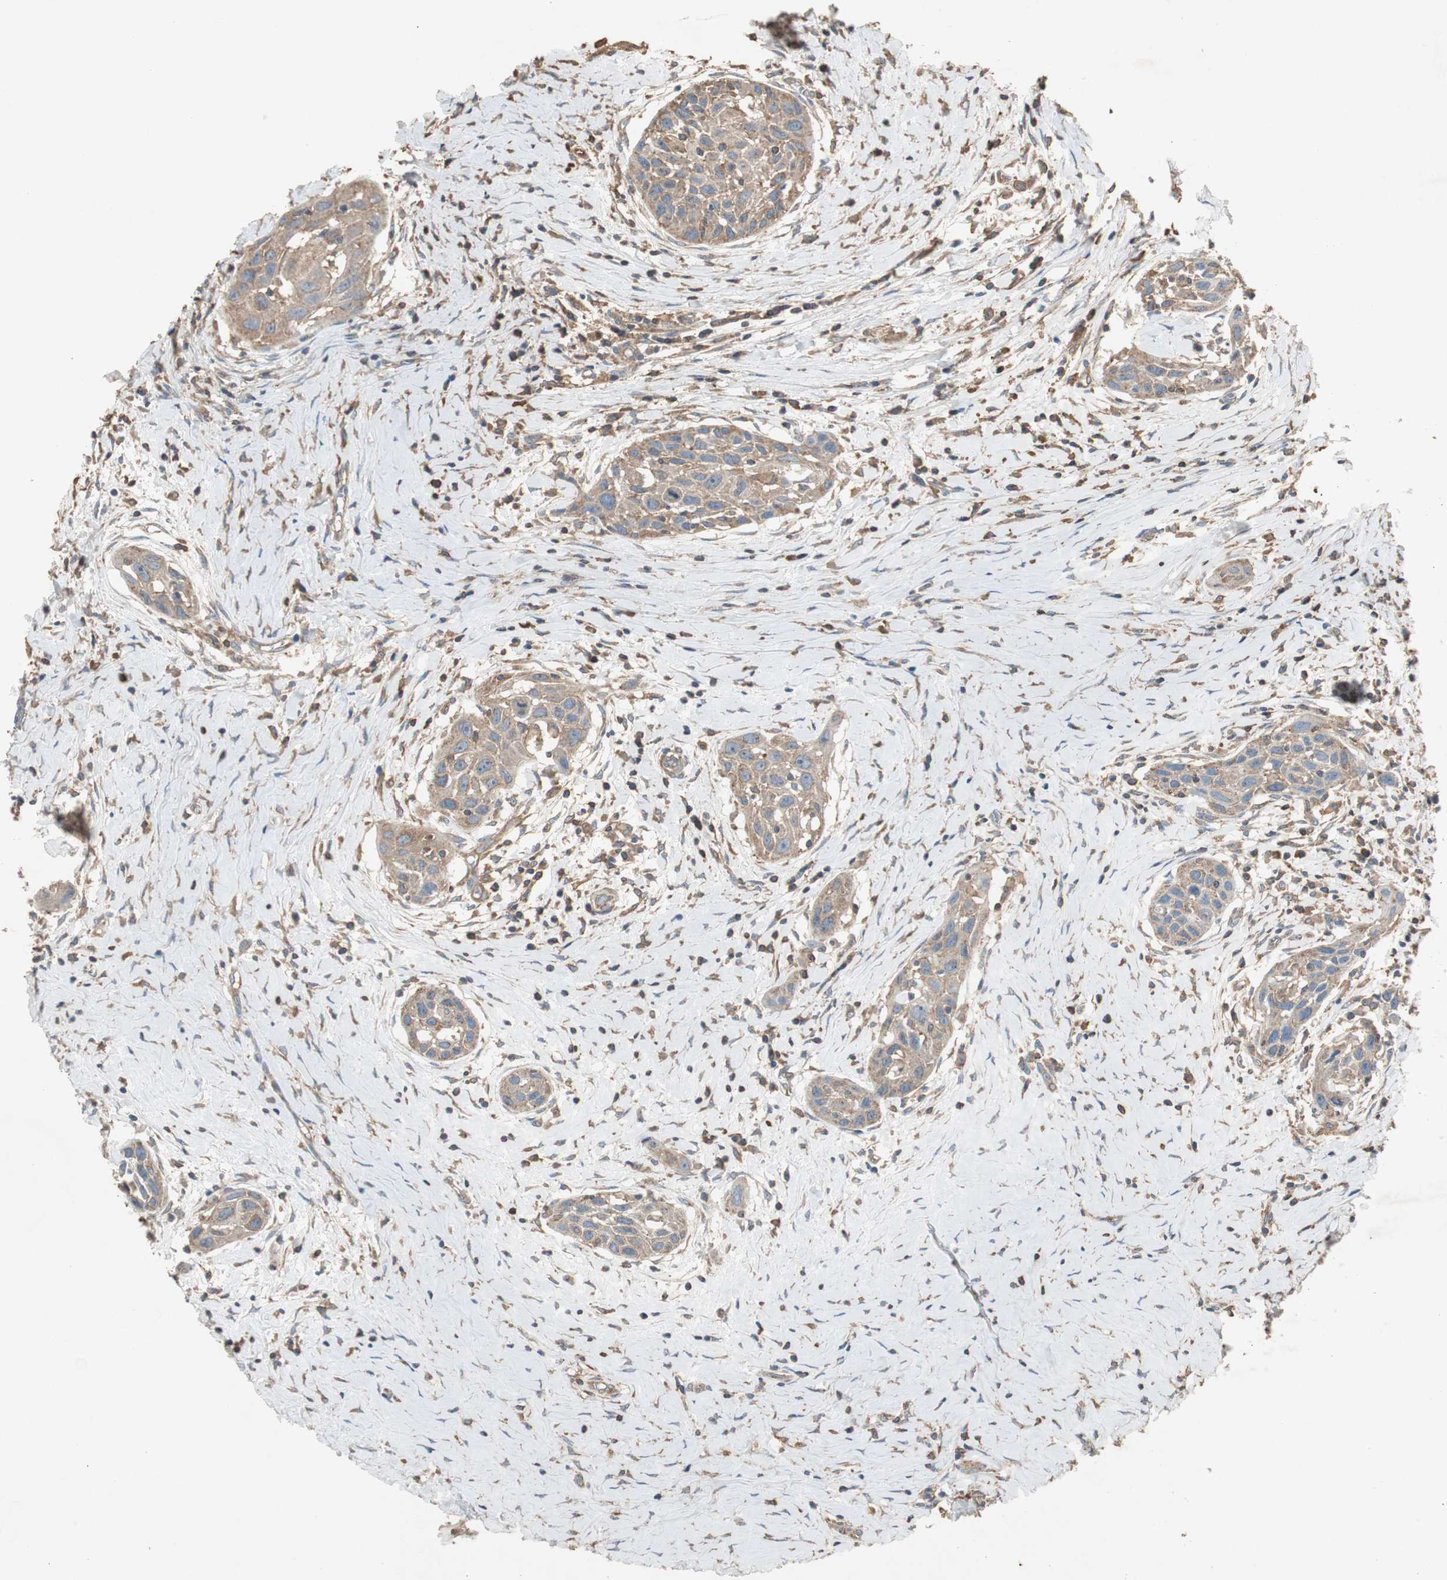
{"staining": {"intensity": "moderate", "quantity": ">75%", "location": "cytoplasmic/membranous"}, "tissue": "head and neck cancer", "cell_type": "Tumor cells", "image_type": "cancer", "snomed": [{"axis": "morphology", "description": "Squamous cell carcinoma, NOS"}, {"axis": "topography", "description": "Oral tissue"}, {"axis": "topography", "description": "Head-Neck"}], "caption": "The micrograph reveals a brown stain indicating the presence of a protein in the cytoplasmic/membranous of tumor cells in head and neck squamous cell carcinoma.", "gene": "TNFRSF14", "patient": {"sex": "female", "age": 50}}